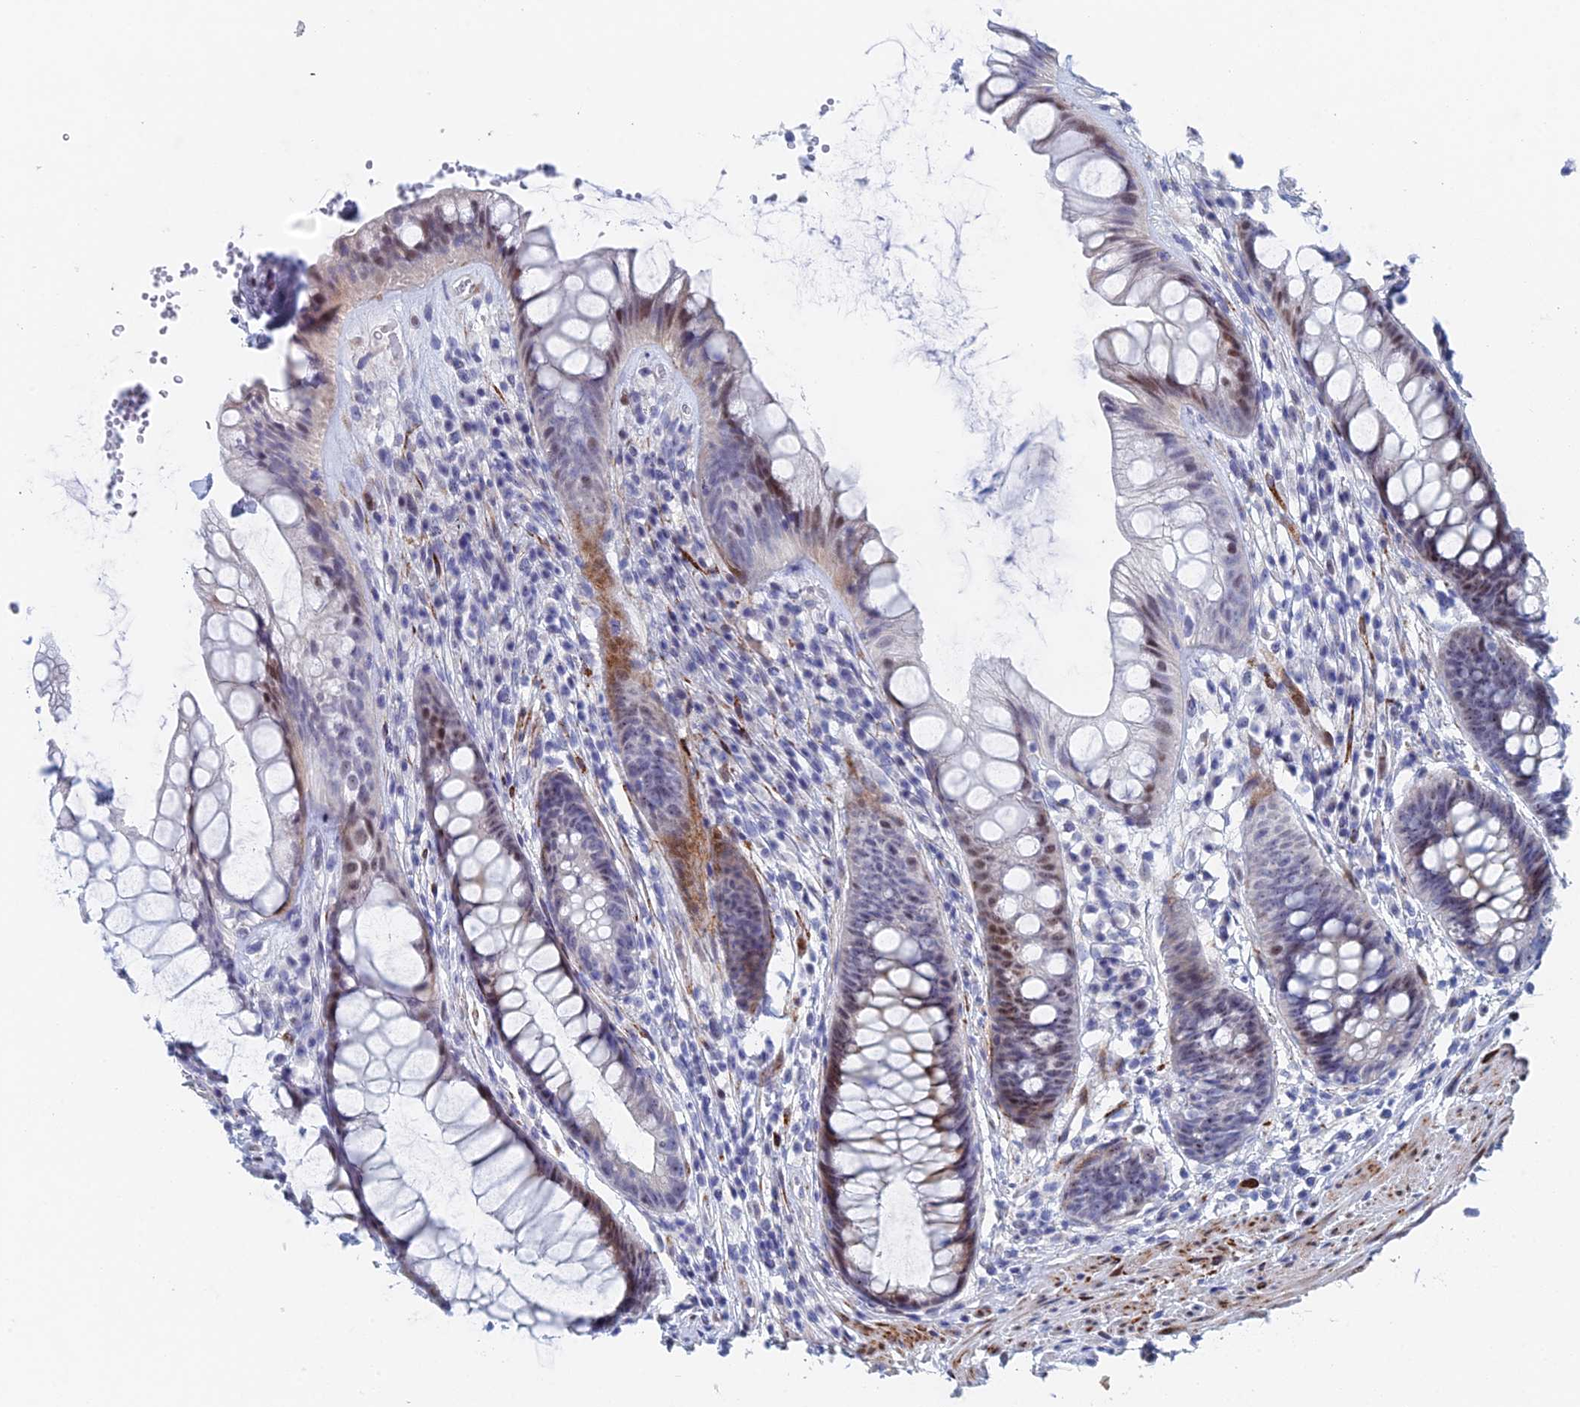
{"staining": {"intensity": "moderate", "quantity": "<25%", "location": "cytoplasmic/membranous,nuclear"}, "tissue": "rectum", "cell_type": "Glandular cells", "image_type": "normal", "snomed": [{"axis": "morphology", "description": "Normal tissue, NOS"}, {"axis": "topography", "description": "Rectum"}], "caption": "A high-resolution image shows immunohistochemistry staining of normal rectum, which shows moderate cytoplasmic/membranous,nuclear staining in about <25% of glandular cells.", "gene": "DRGX", "patient": {"sex": "male", "age": 74}}